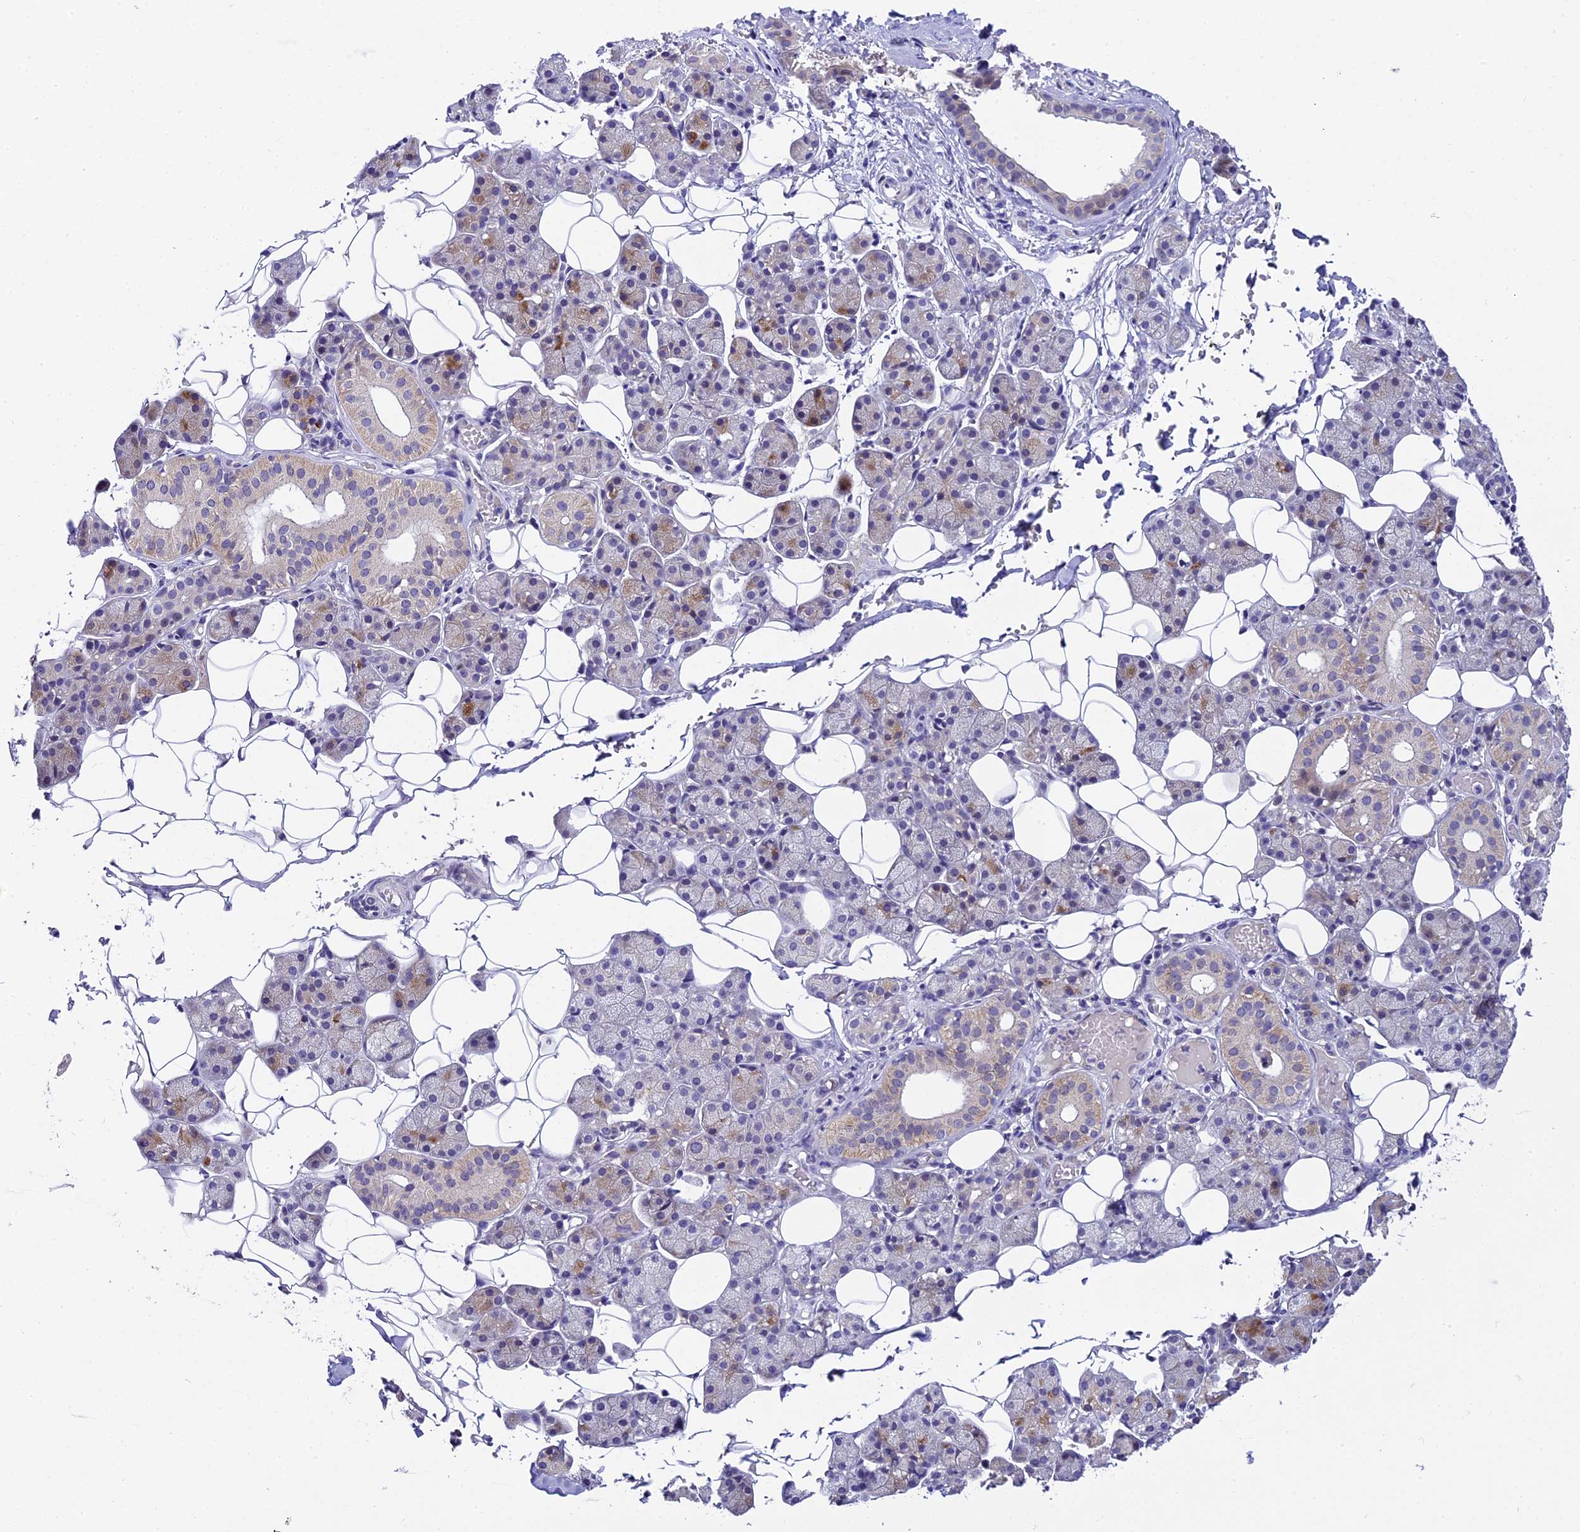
{"staining": {"intensity": "moderate", "quantity": "<25%", "location": "cytoplasmic/membranous"}, "tissue": "salivary gland", "cell_type": "Glandular cells", "image_type": "normal", "snomed": [{"axis": "morphology", "description": "Normal tissue, NOS"}, {"axis": "topography", "description": "Salivary gland"}], "caption": "Benign salivary gland reveals moderate cytoplasmic/membranous staining in approximately <25% of glandular cells, visualized by immunohistochemistry.", "gene": "ENKD1", "patient": {"sex": "female", "age": 33}}